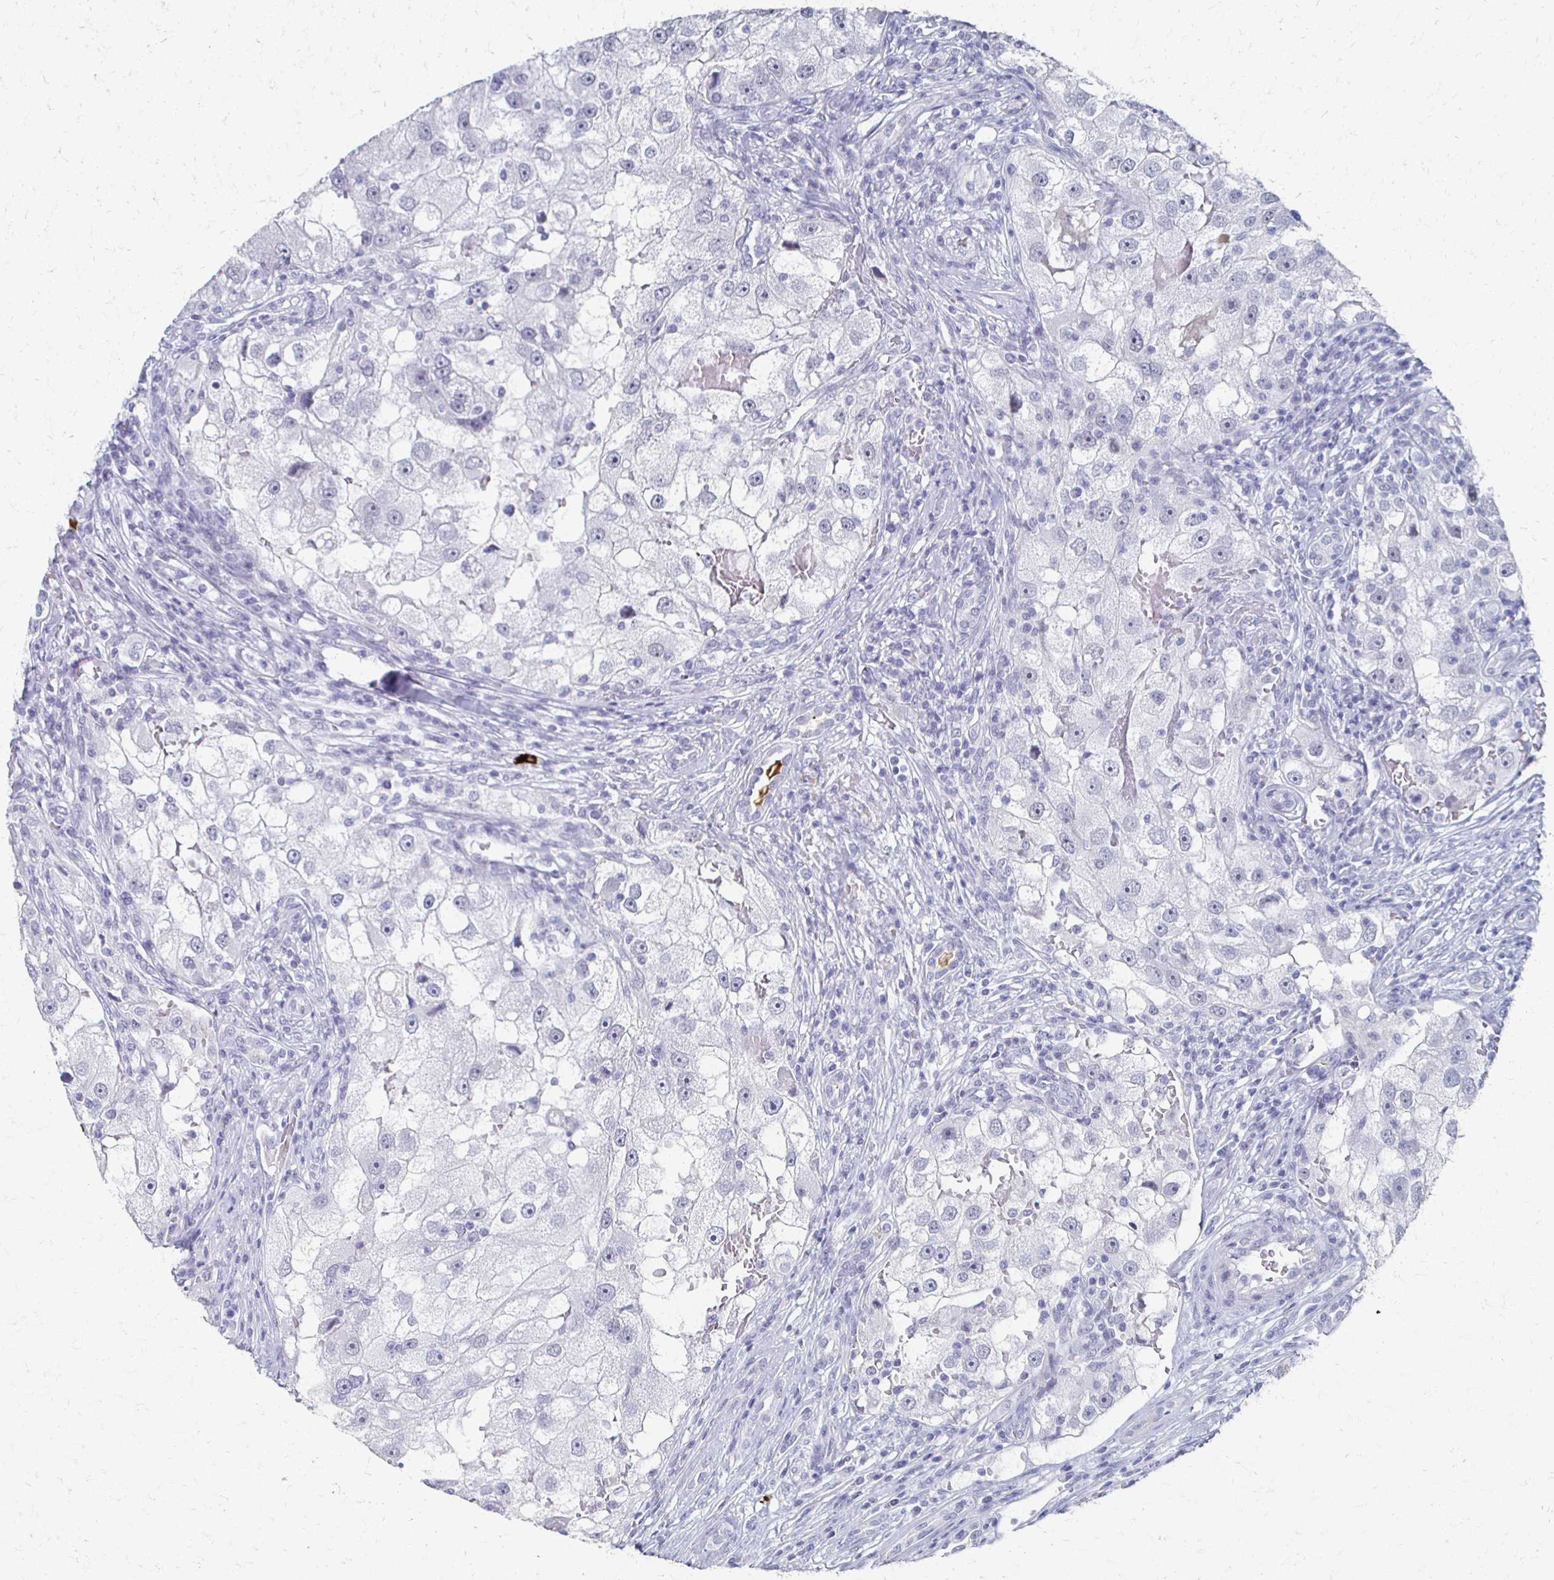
{"staining": {"intensity": "negative", "quantity": "none", "location": "none"}, "tissue": "renal cancer", "cell_type": "Tumor cells", "image_type": "cancer", "snomed": [{"axis": "morphology", "description": "Adenocarcinoma, NOS"}, {"axis": "topography", "description": "Kidney"}], "caption": "Immunohistochemical staining of renal cancer displays no significant positivity in tumor cells.", "gene": "CXCR2", "patient": {"sex": "male", "age": 63}}